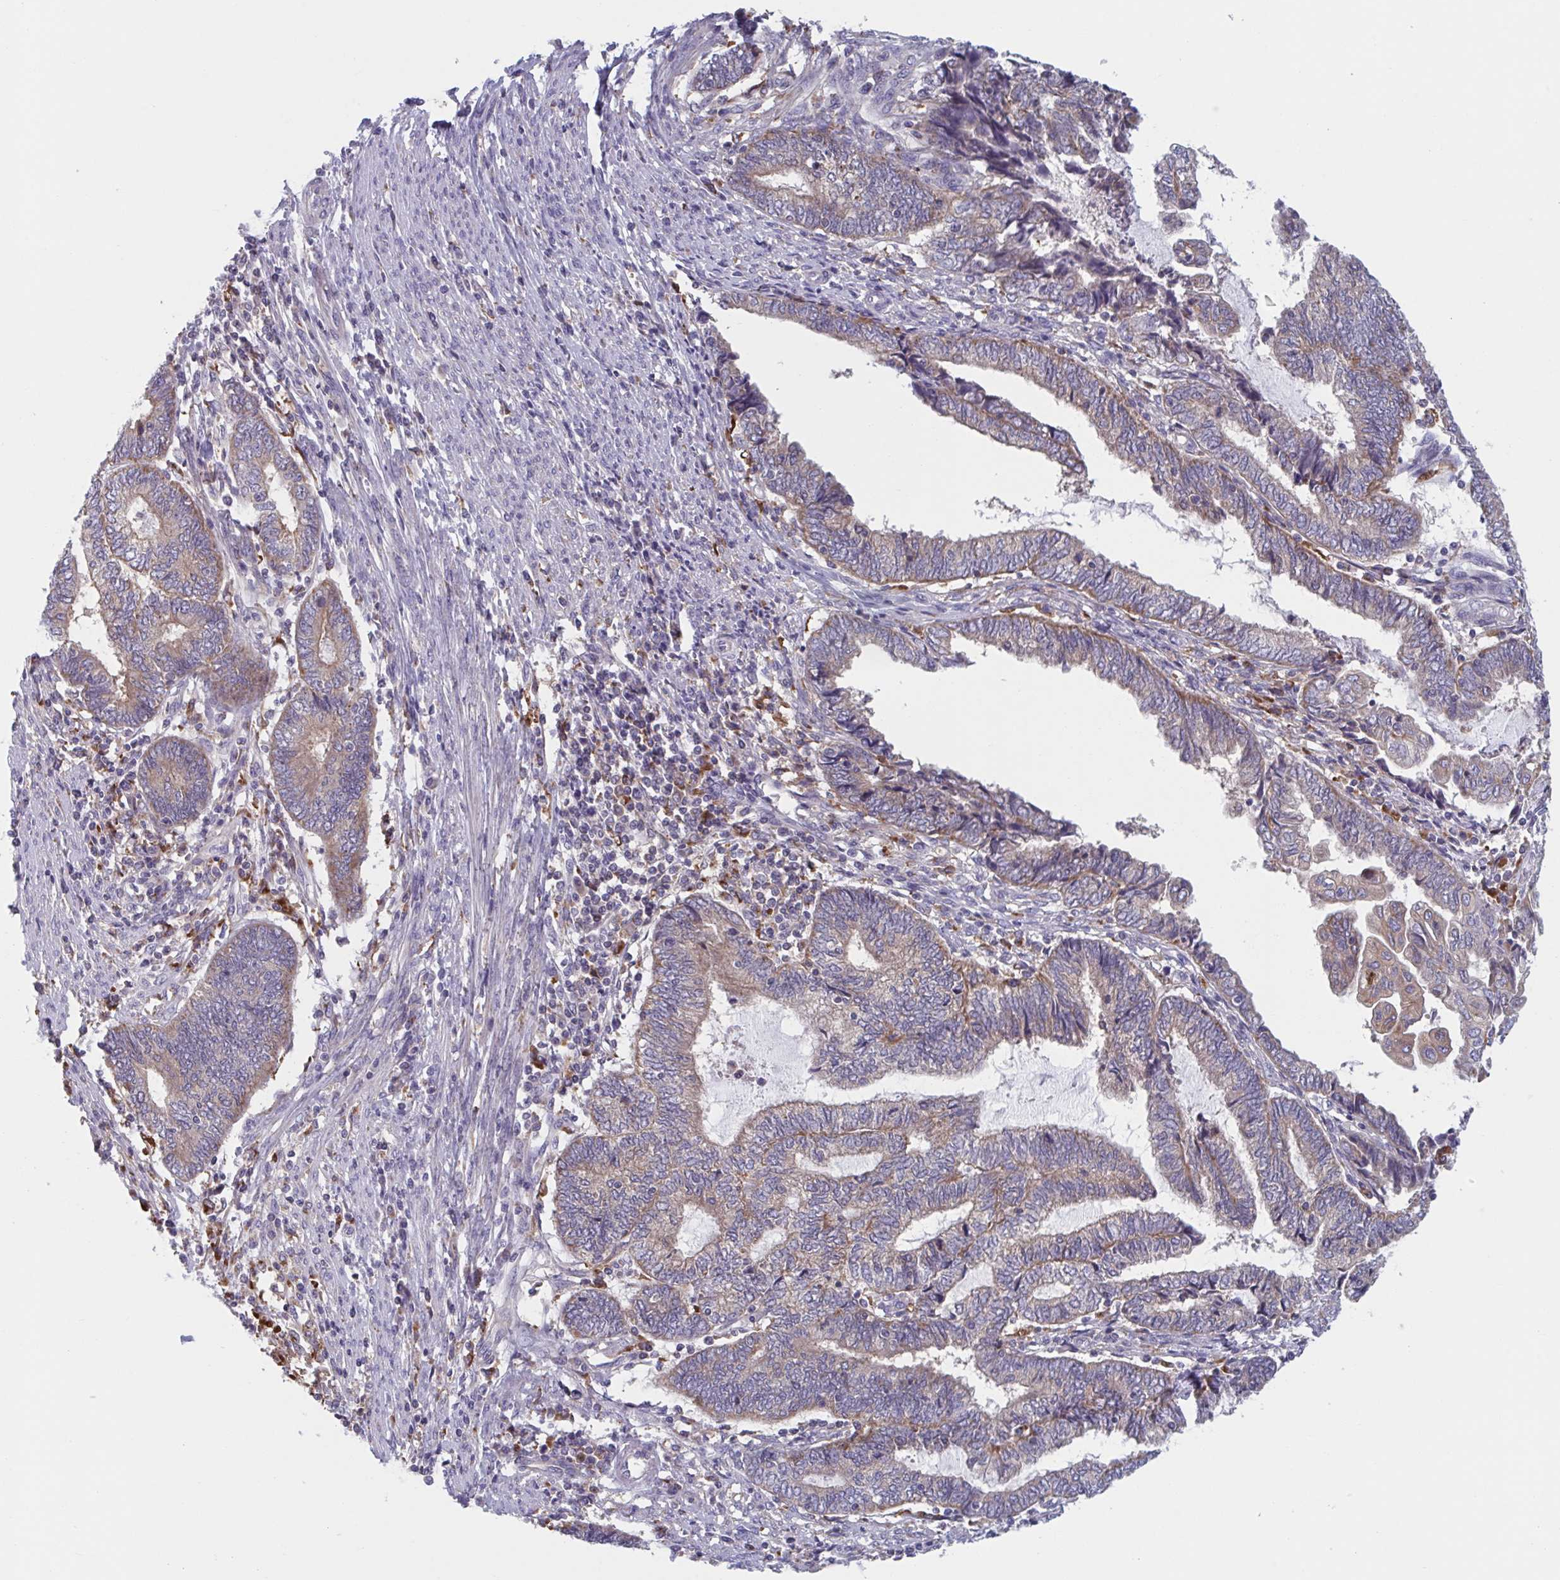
{"staining": {"intensity": "weak", "quantity": "25%-75%", "location": "cytoplasmic/membranous"}, "tissue": "endometrial cancer", "cell_type": "Tumor cells", "image_type": "cancer", "snomed": [{"axis": "morphology", "description": "Adenocarcinoma, NOS"}, {"axis": "topography", "description": "Uterus"}, {"axis": "topography", "description": "Endometrium"}], "caption": "Weak cytoplasmic/membranous positivity for a protein is seen in approximately 25%-75% of tumor cells of endometrial cancer using immunohistochemistry.", "gene": "NIPSNAP1", "patient": {"sex": "female", "age": 70}}